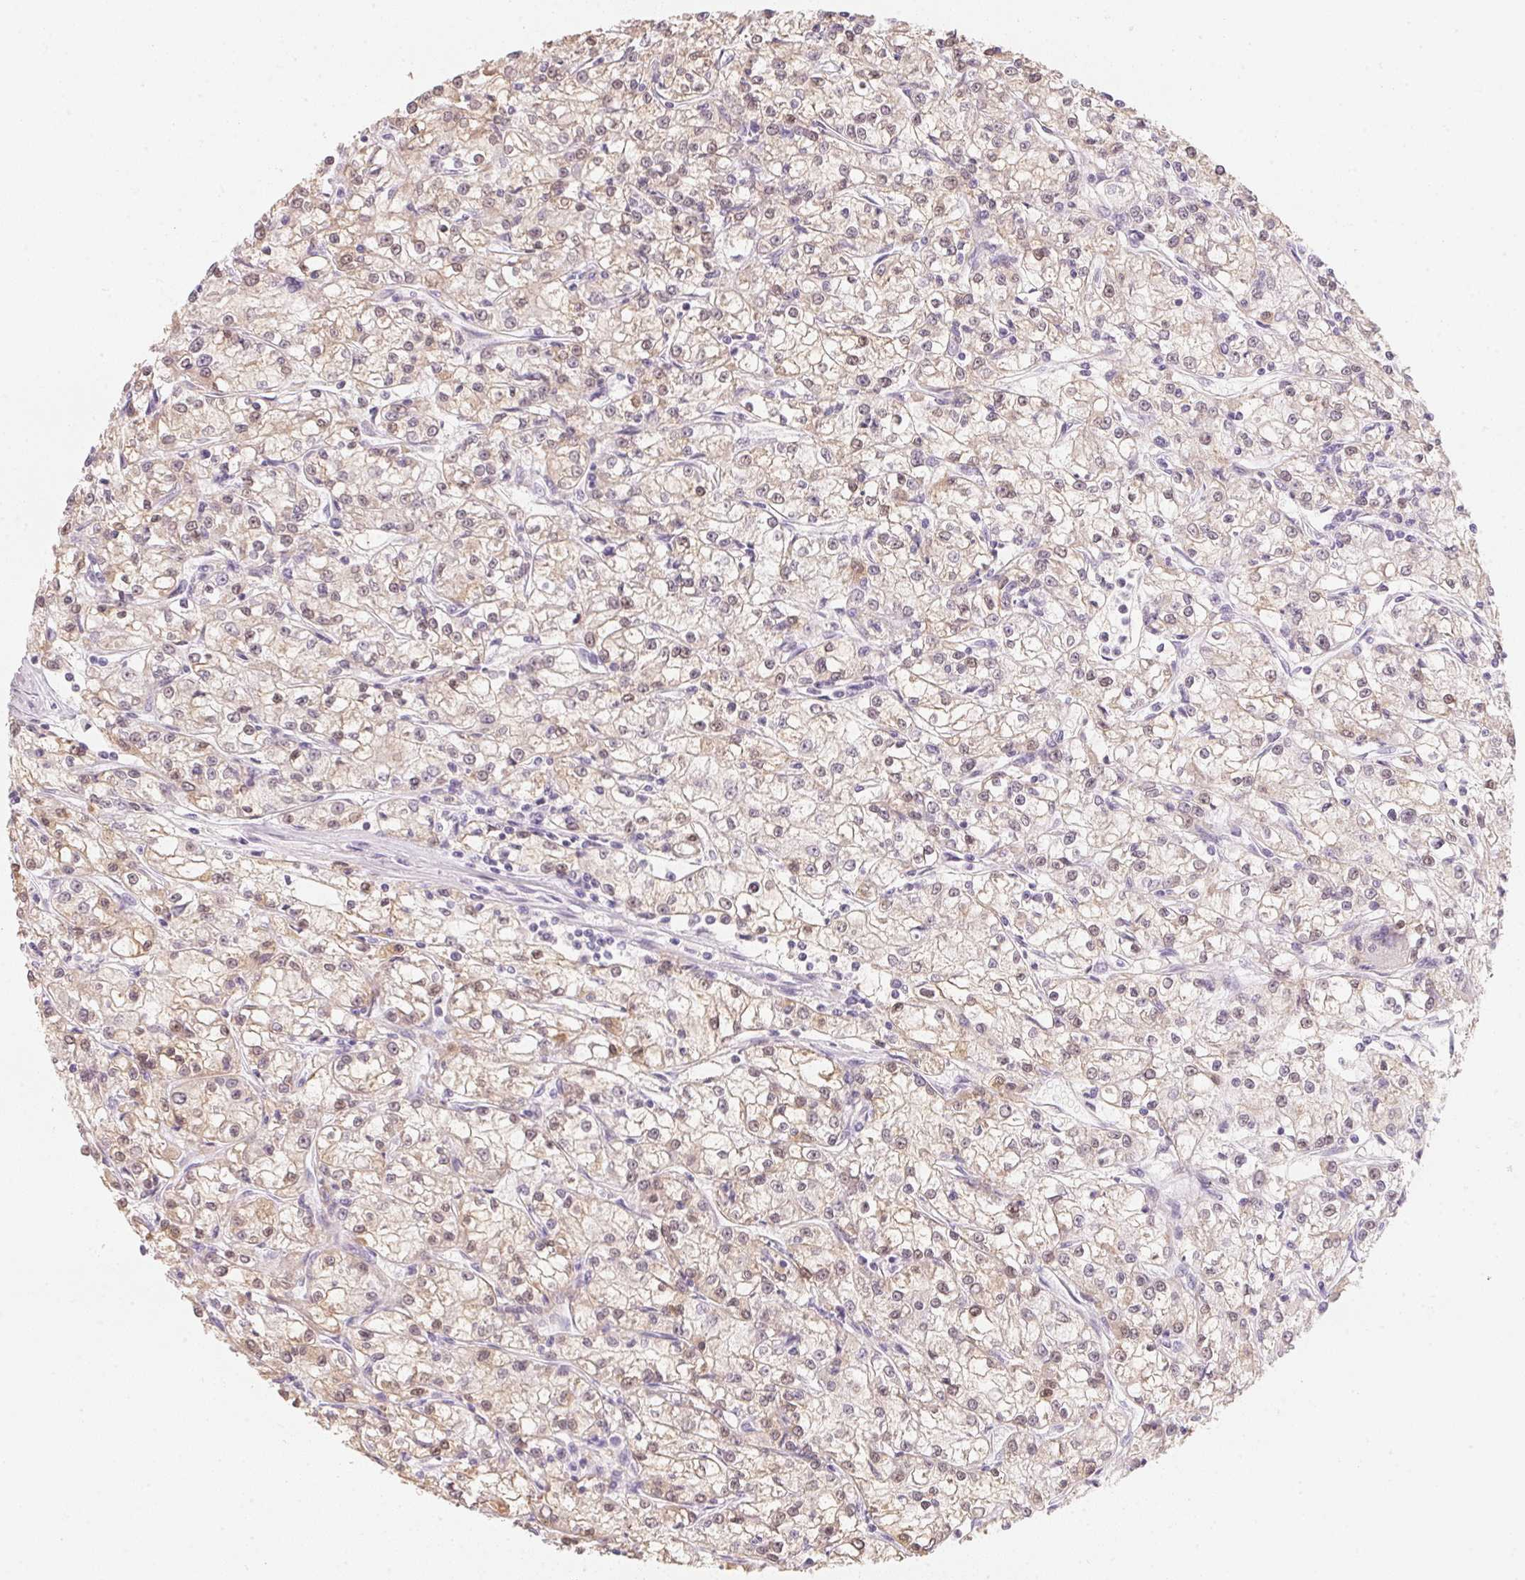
{"staining": {"intensity": "moderate", "quantity": "25%-75%", "location": "cytoplasmic/membranous"}, "tissue": "renal cancer", "cell_type": "Tumor cells", "image_type": "cancer", "snomed": [{"axis": "morphology", "description": "Adenocarcinoma, NOS"}, {"axis": "topography", "description": "Kidney"}], "caption": "A brown stain labels moderate cytoplasmic/membranous expression of a protein in renal adenocarcinoma tumor cells.", "gene": "CFAP276", "patient": {"sex": "female", "age": 59}}